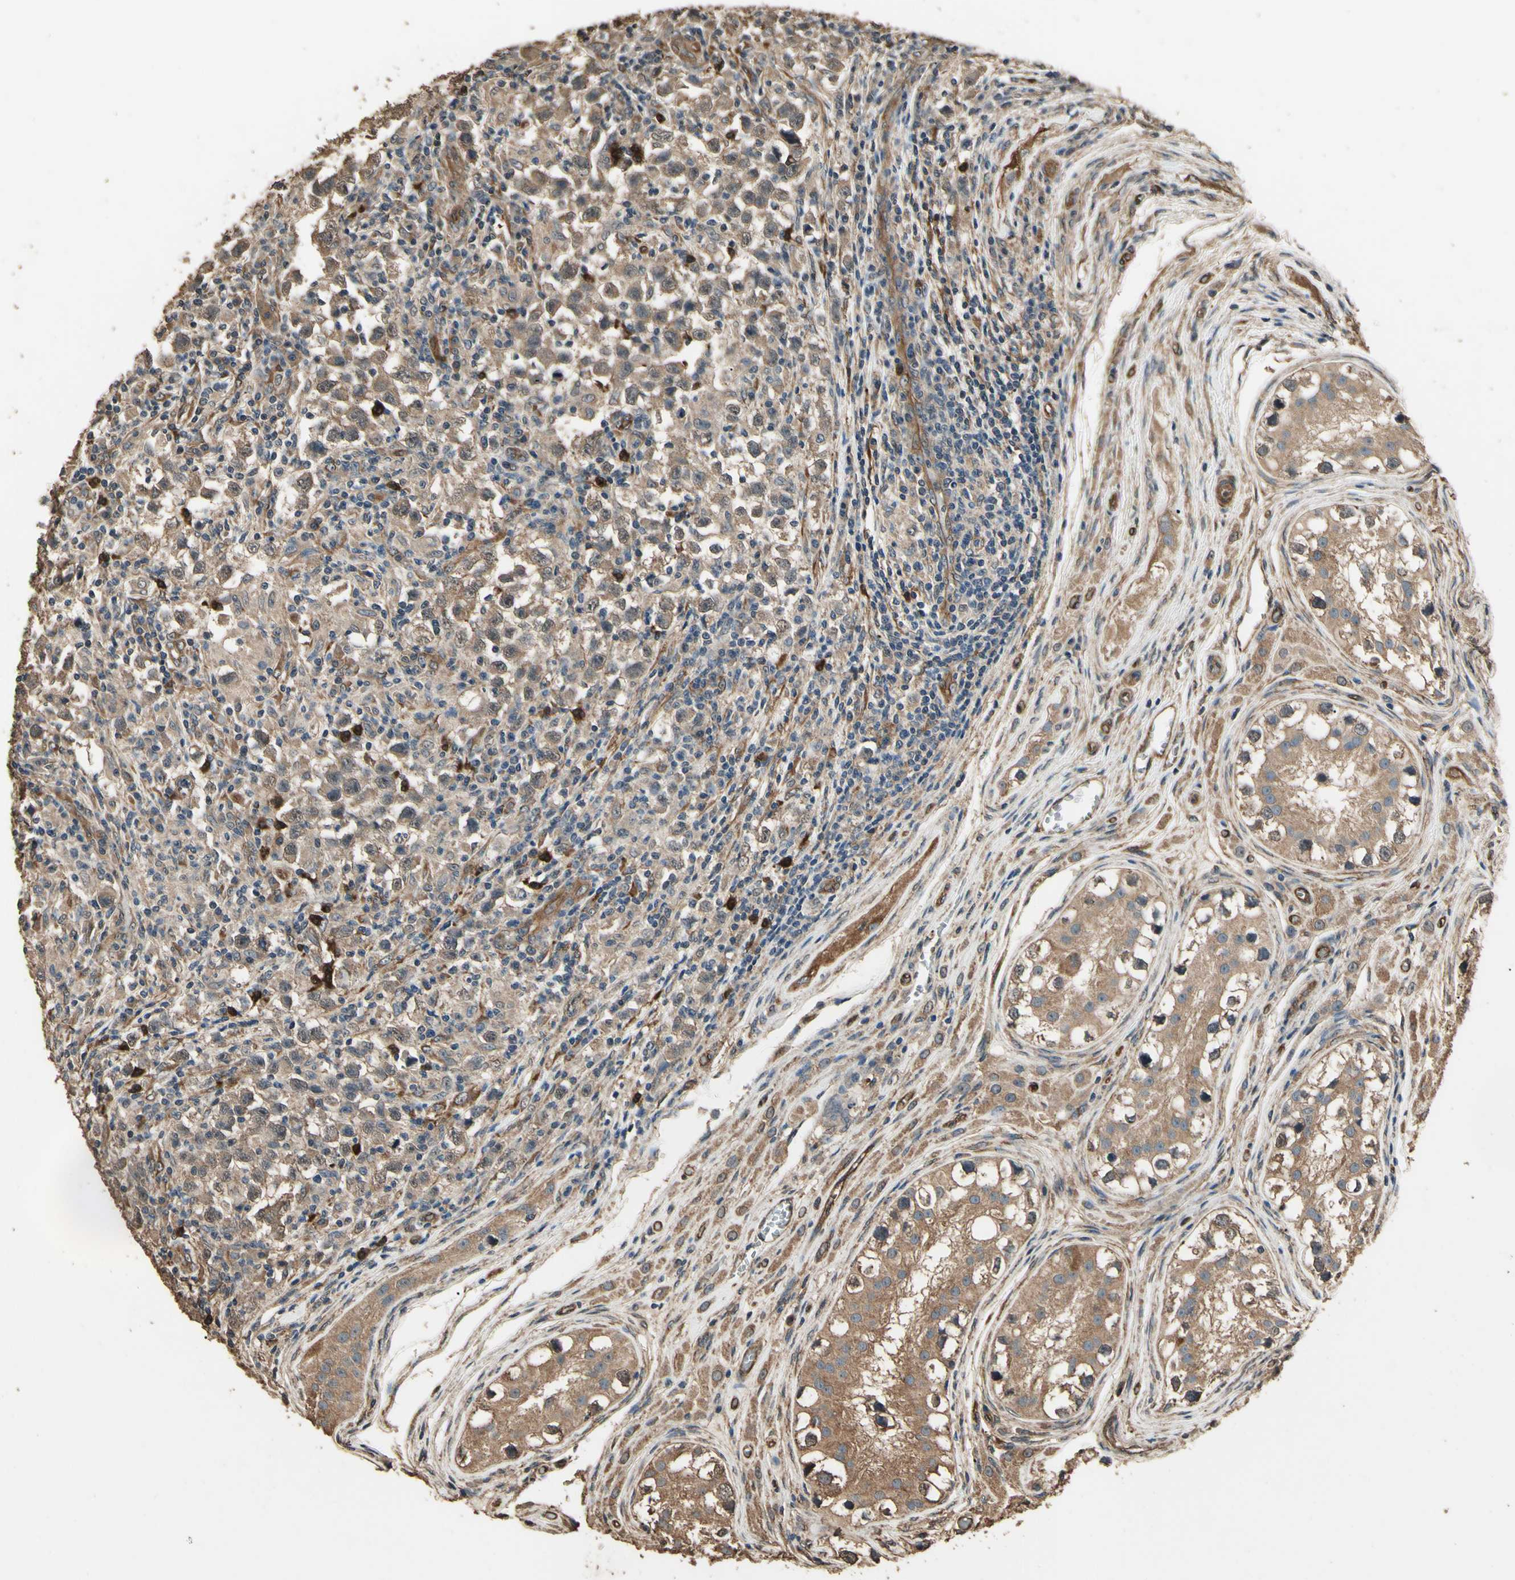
{"staining": {"intensity": "weak", "quantity": ">75%", "location": "cytoplasmic/membranous"}, "tissue": "testis cancer", "cell_type": "Tumor cells", "image_type": "cancer", "snomed": [{"axis": "morphology", "description": "Carcinoma, Embryonal, NOS"}, {"axis": "topography", "description": "Testis"}], "caption": "Tumor cells reveal low levels of weak cytoplasmic/membranous staining in approximately >75% of cells in testis cancer. (IHC, brightfield microscopy, high magnification).", "gene": "TSPO", "patient": {"sex": "male", "age": 21}}